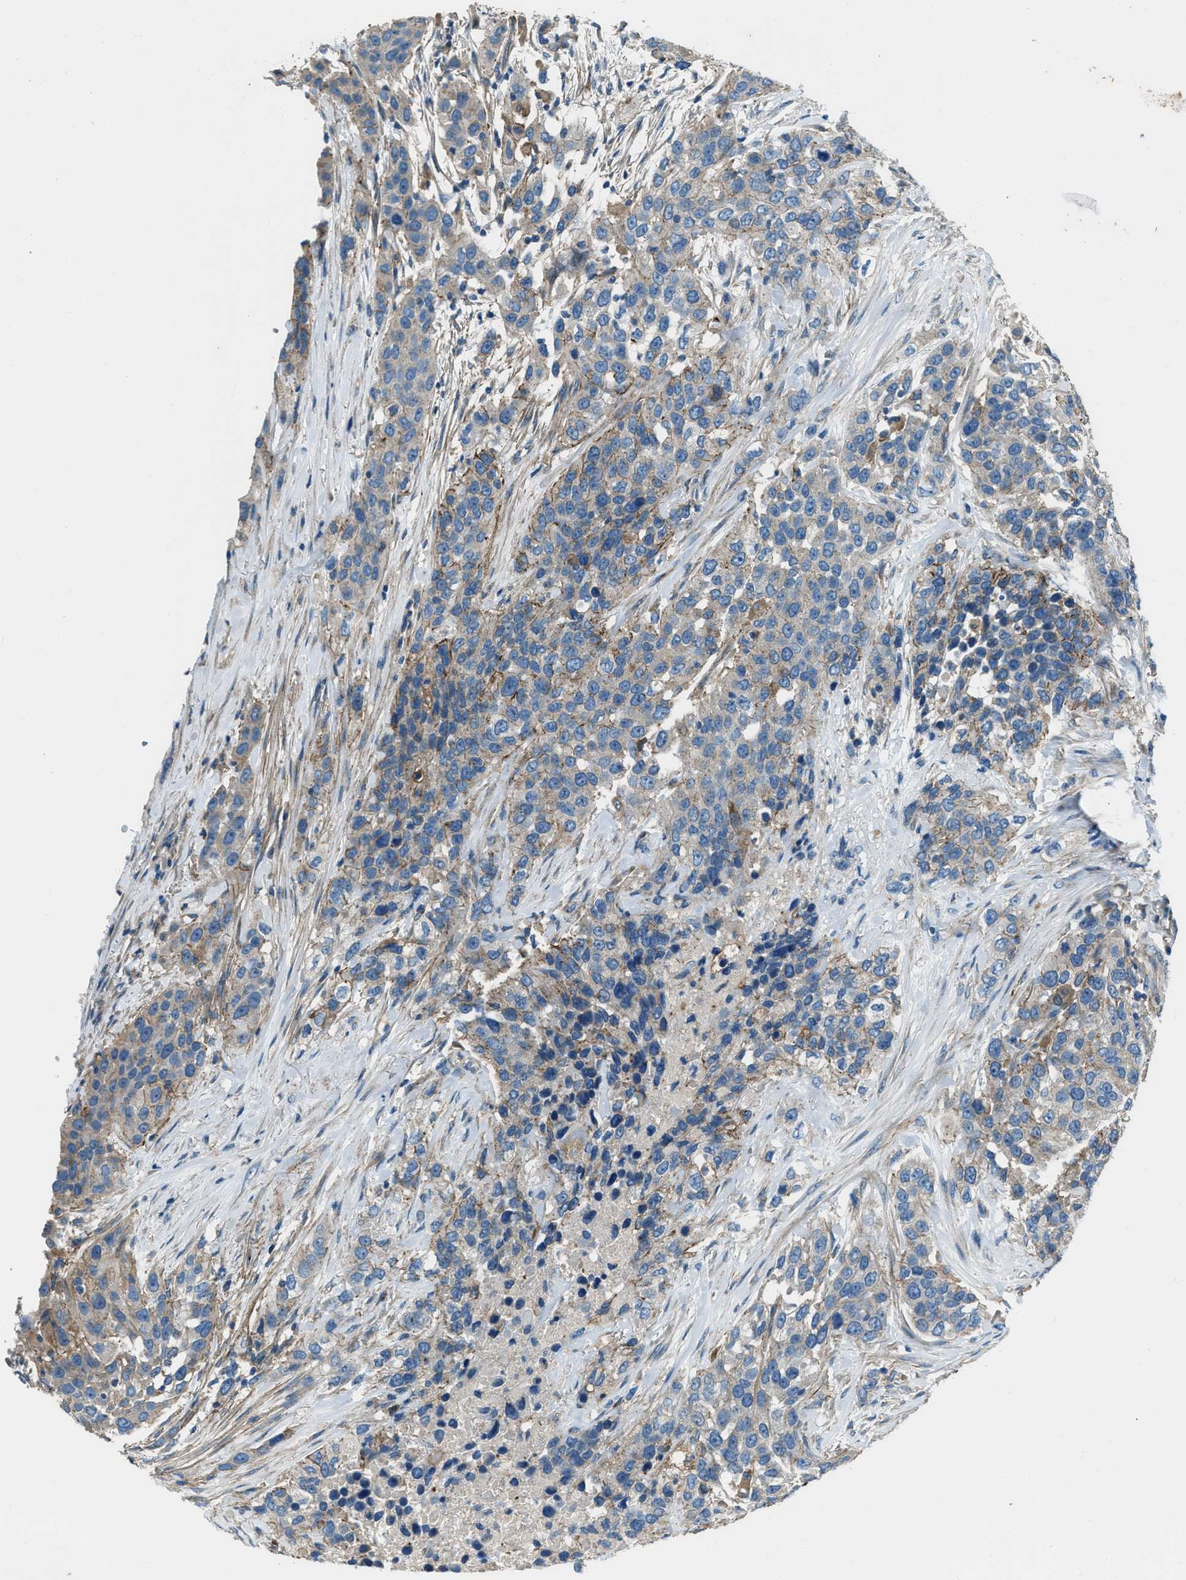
{"staining": {"intensity": "weak", "quantity": "25%-75%", "location": "cytoplasmic/membranous"}, "tissue": "urothelial cancer", "cell_type": "Tumor cells", "image_type": "cancer", "snomed": [{"axis": "morphology", "description": "Urothelial carcinoma, High grade"}, {"axis": "topography", "description": "Urinary bladder"}], "caption": "DAB (3,3'-diaminobenzidine) immunohistochemical staining of urothelial carcinoma (high-grade) exhibits weak cytoplasmic/membranous protein expression in approximately 25%-75% of tumor cells.", "gene": "SVIL", "patient": {"sex": "female", "age": 80}}